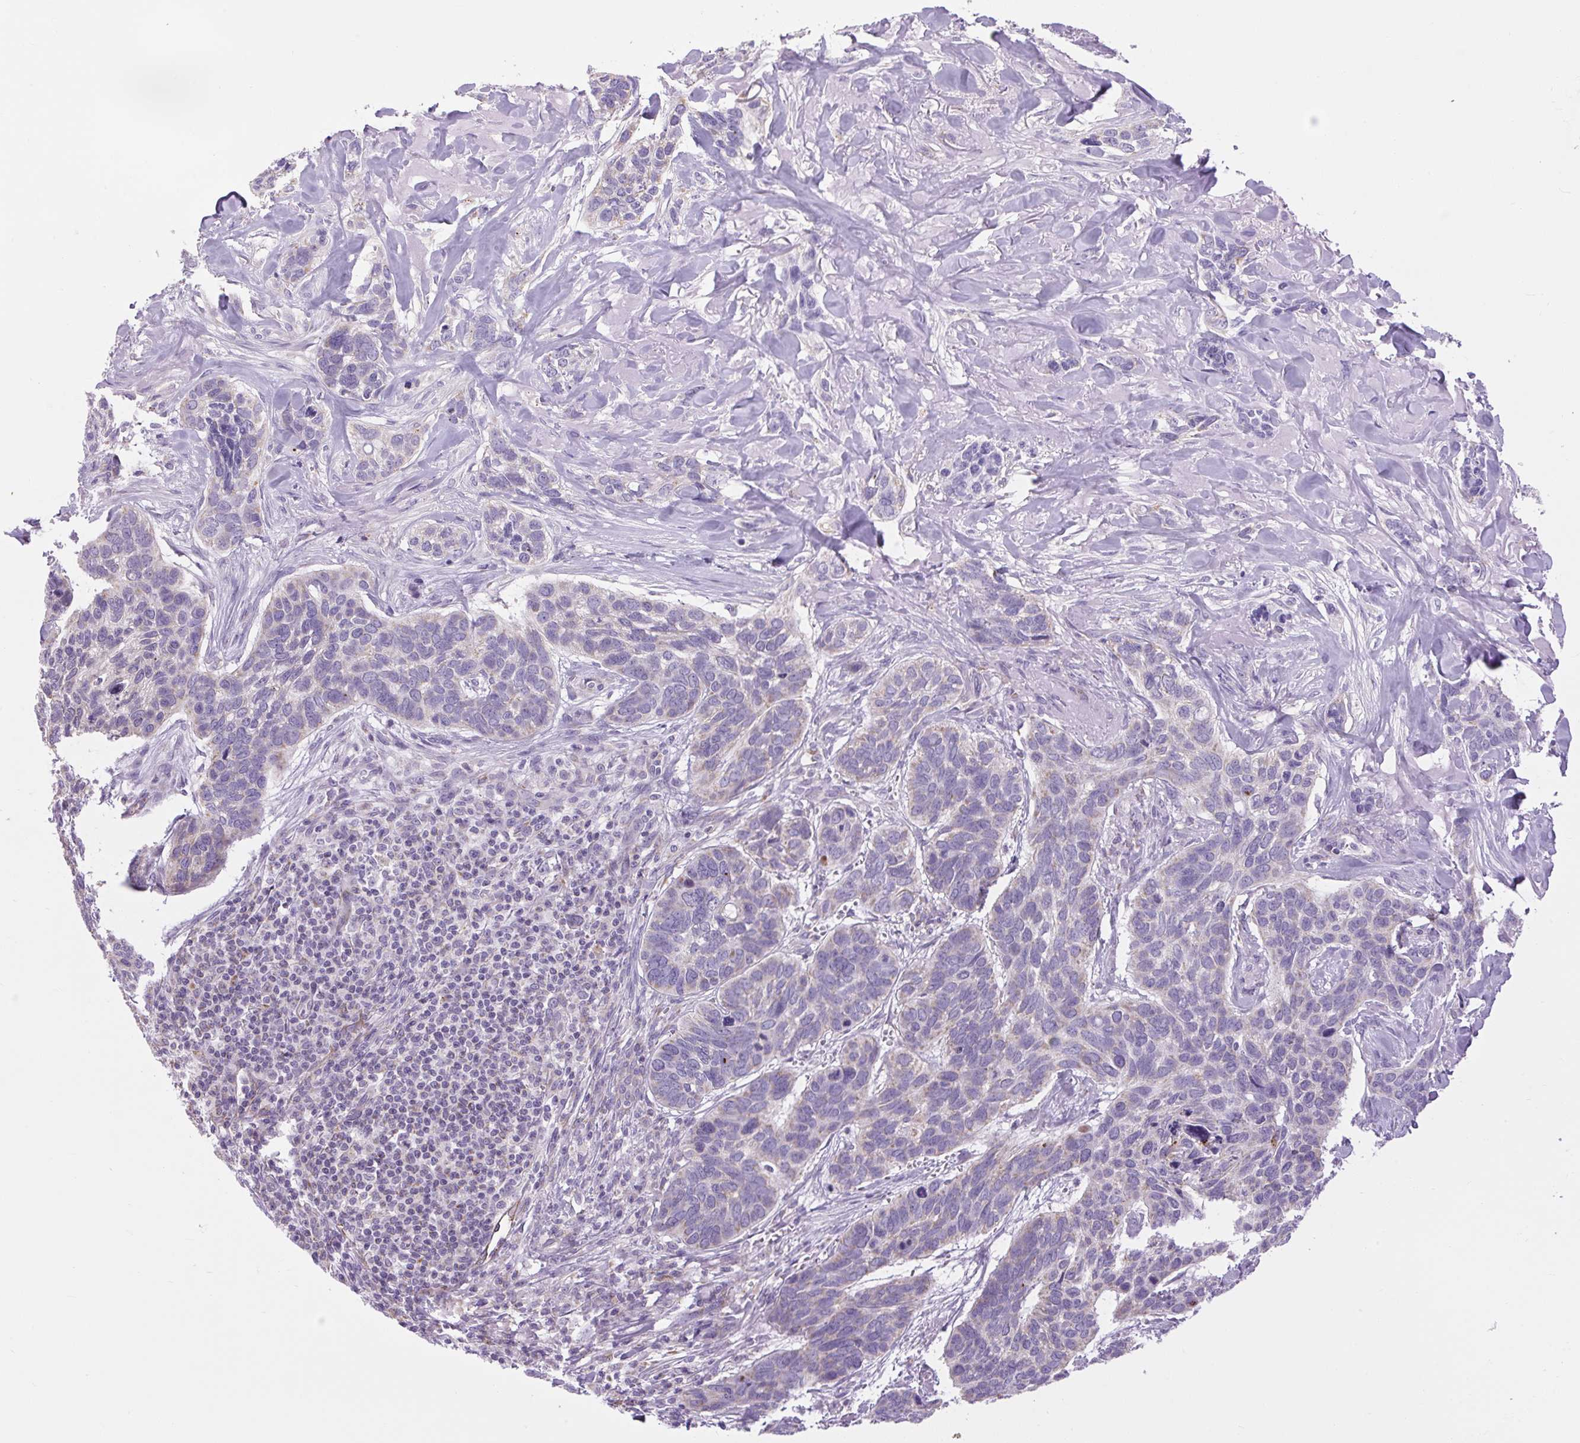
{"staining": {"intensity": "negative", "quantity": "none", "location": "none"}, "tissue": "skin cancer", "cell_type": "Tumor cells", "image_type": "cancer", "snomed": [{"axis": "morphology", "description": "Basal cell carcinoma"}, {"axis": "topography", "description": "Skin"}], "caption": "There is no significant staining in tumor cells of skin basal cell carcinoma.", "gene": "RNASE10", "patient": {"sex": "male", "age": 86}}